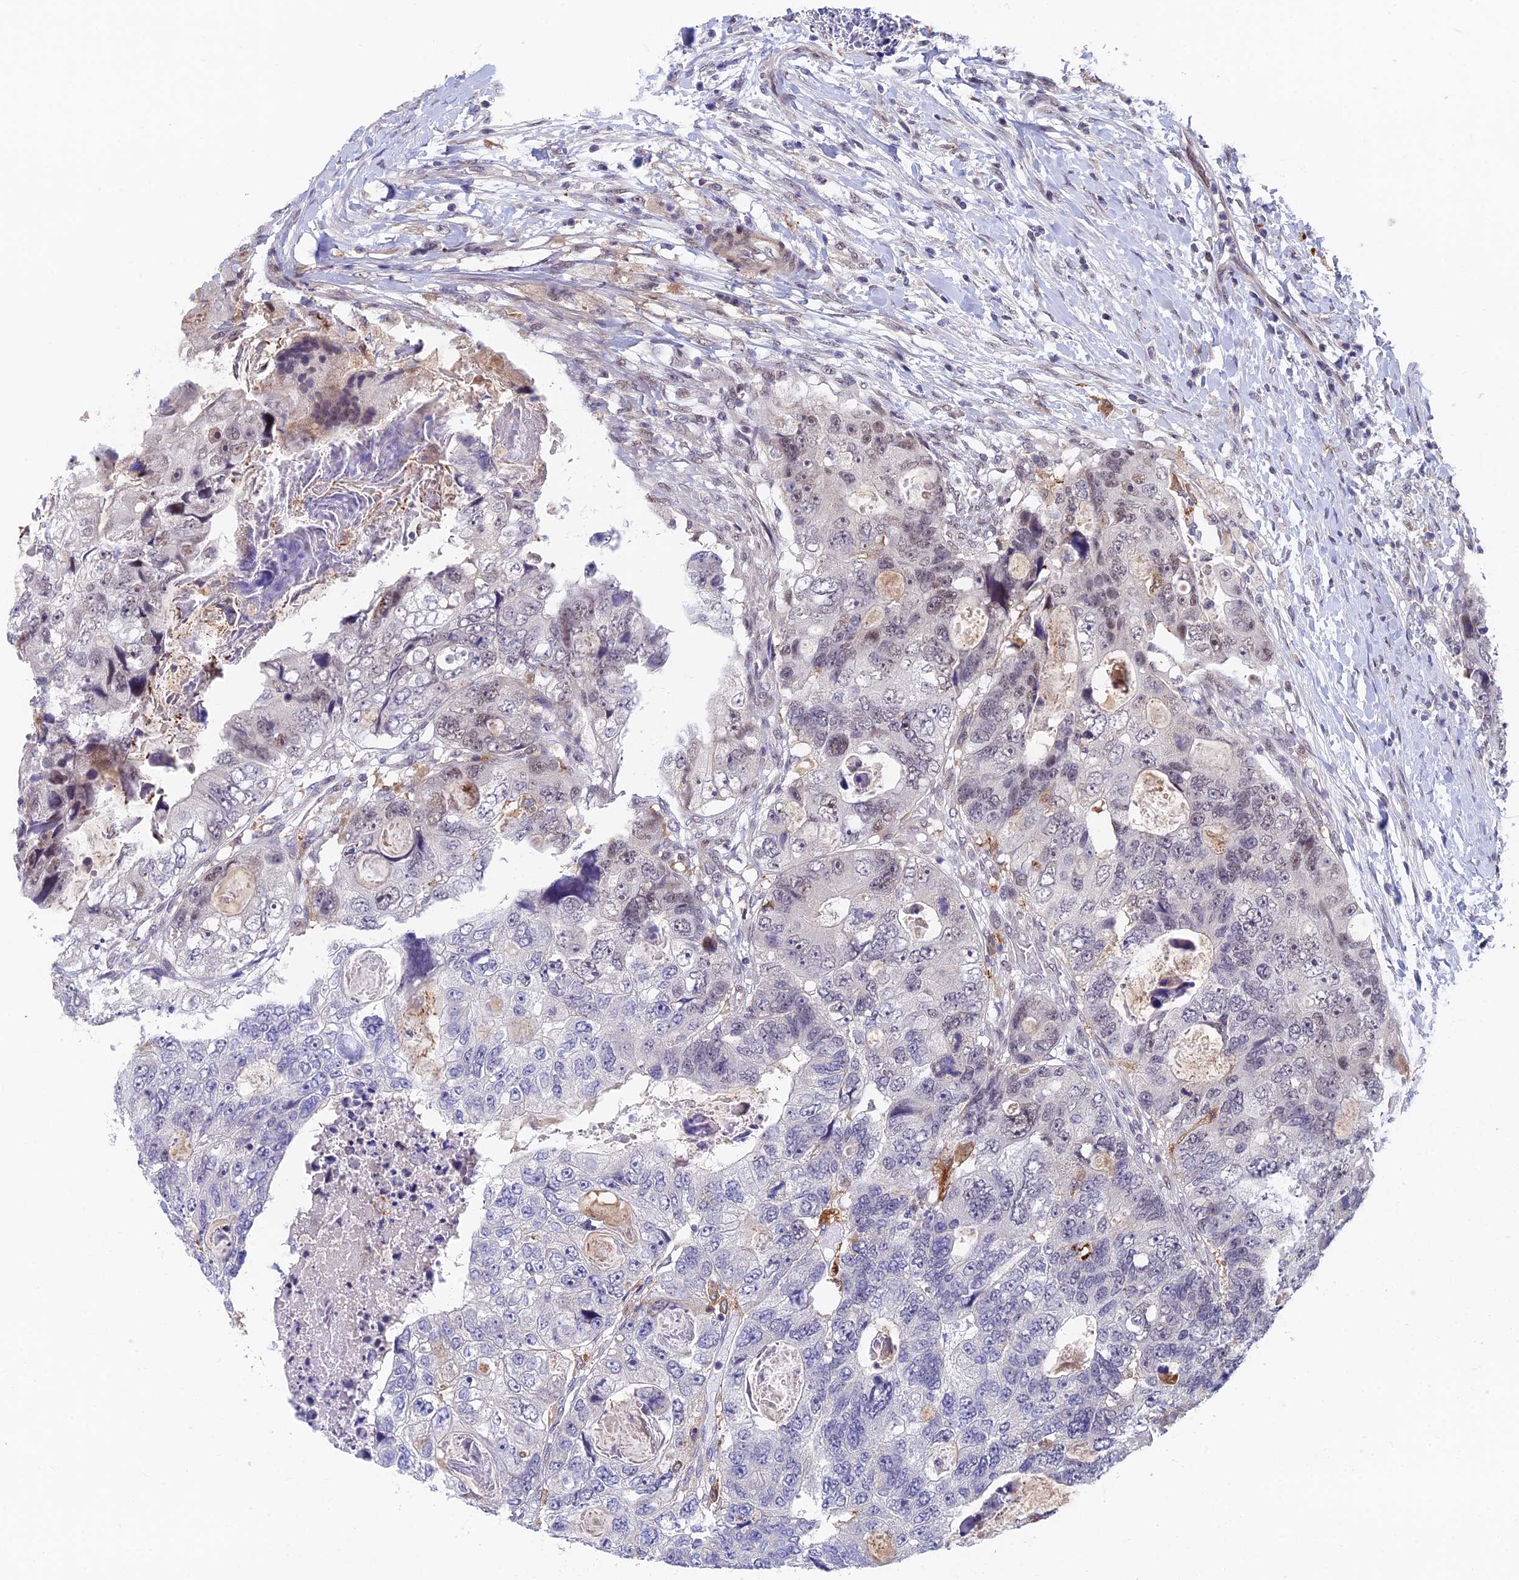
{"staining": {"intensity": "strong", "quantity": "<25%", "location": "nuclear"}, "tissue": "colorectal cancer", "cell_type": "Tumor cells", "image_type": "cancer", "snomed": [{"axis": "morphology", "description": "Adenocarcinoma, NOS"}, {"axis": "topography", "description": "Rectum"}], "caption": "High-power microscopy captured an immunohistochemistry (IHC) histopathology image of colorectal cancer (adenocarcinoma), revealing strong nuclear positivity in about <25% of tumor cells. (DAB = brown stain, brightfield microscopy at high magnification).", "gene": "NSMCE1", "patient": {"sex": "male", "age": 59}}